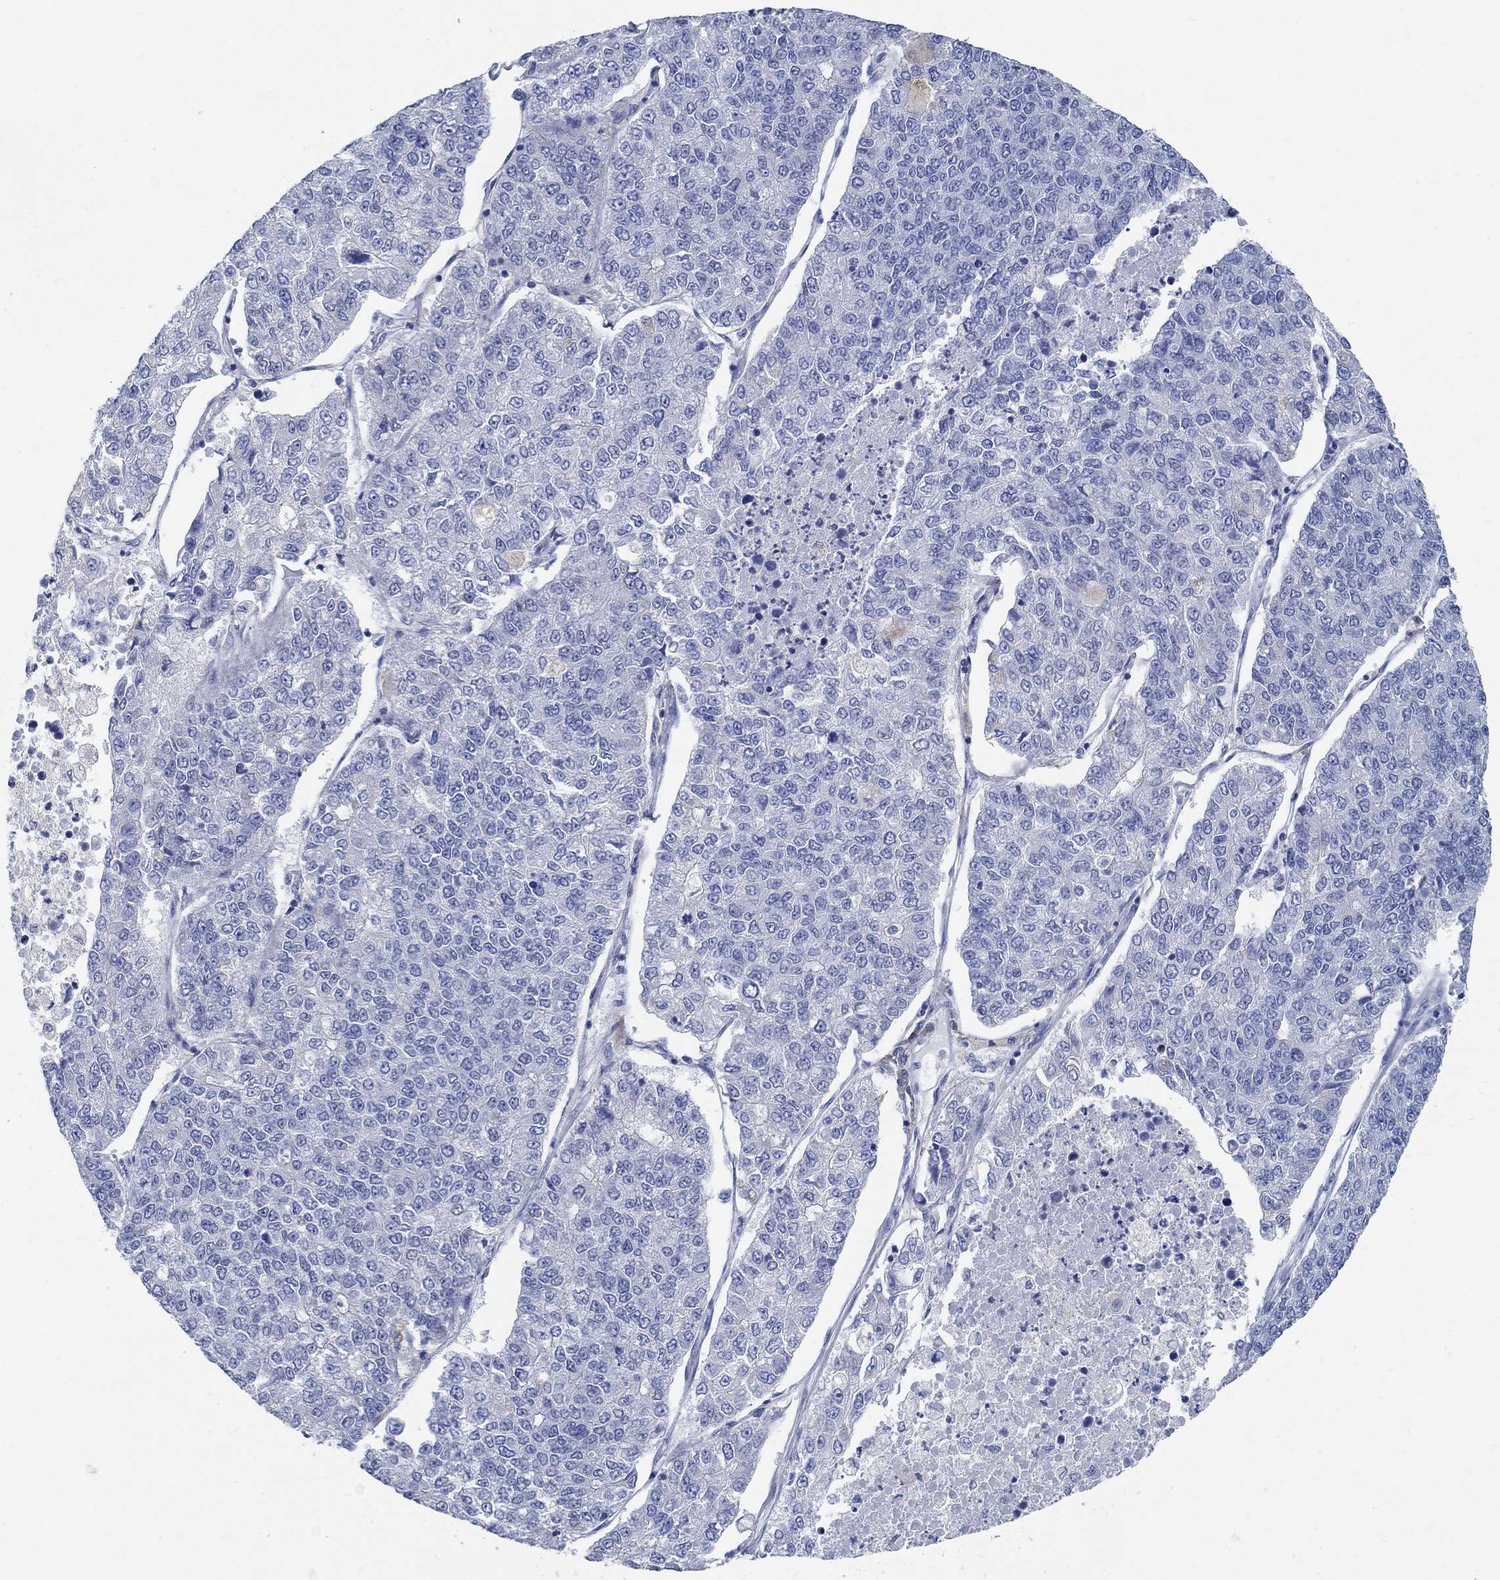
{"staining": {"intensity": "negative", "quantity": "none", "location": "none"}, "tissue": "lung cancer", "cell_type": "Tumor cells", "image_type": "cancer", "snomed": [{"axis": "morphology", "description": "Adenocarcinoma, NOS"}, {"axis": "topography", "description": "Lung"}], "caption": "Immunohistochemical staining of human lung cancer shows no significant staining in tumor cells.", "gene": "PCDH11X", "patient": {"sex": "male", "age": 49}}